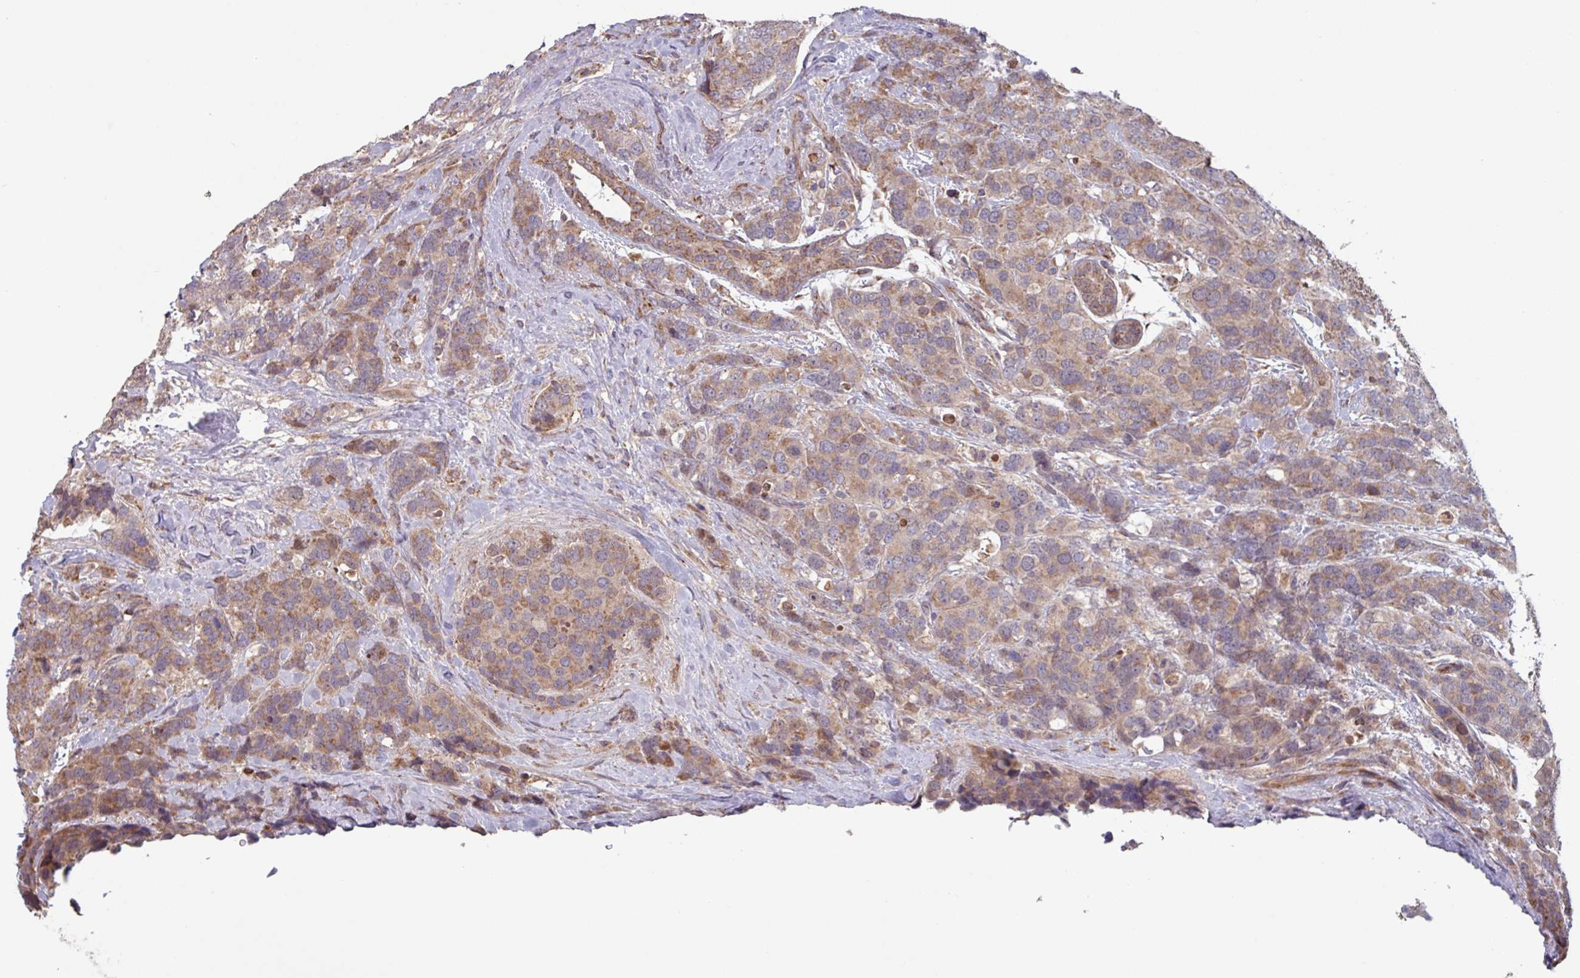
{"staining": {"intensity": "moderate", "quantity": ">75%", "location": "cytoplasmic/membranous"}, "tissue": "breast cancer", "cell_type": "Tumor cells", "image_type": "cancer", "snomed": [{"axis": "morphology", "description": "Lobular carcinoma"}, {"axis": "topography", "description": "Breast"}], "caption": "Lobular carcinoma (breast) stained for a protein (brown) demonstrates moderate cytoplasmic/membranous positive expression in about >75% of tumor cells.", "gene": "COX7C", "patient": {"sex": "female", "age": 59}}